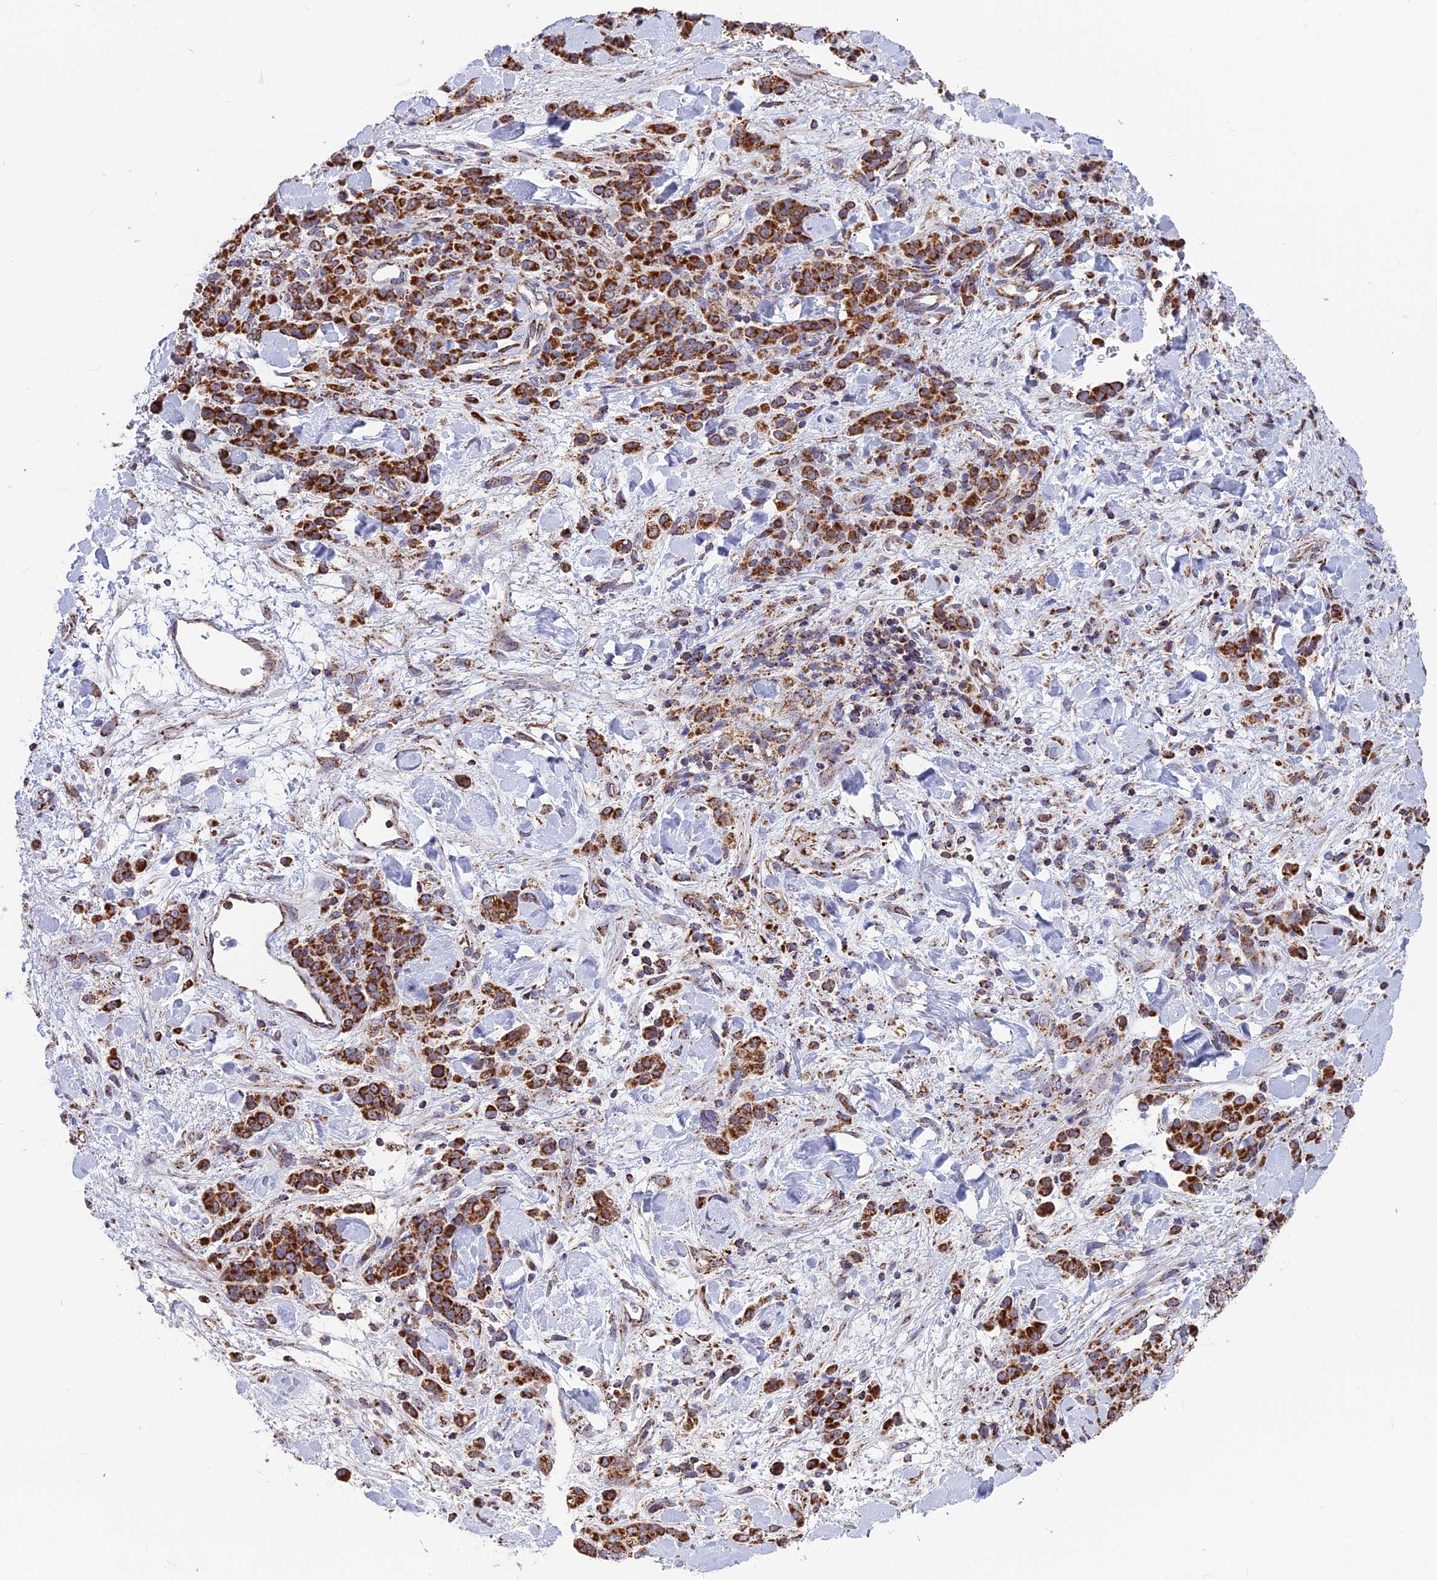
{"staining": {"intensity": "strong", "quantity": ">75%", "location": "cytoplasmic/membranous"}, "tissue": "stomach cancer", "cell_type": "Tumor cells", "image_type": "cancer", "snomed": [{"axis": "morphology", "description": "Normal tissue, NOS"}, {"axis": "morphology", "description": "Adenocarcinoma, NOS"}, {"axis": "topography", "description": "Stomach"}], "caption": "IHC micrograph of adenocarcinoma (stomach) stained for a protein (brown), which exhibits high levels of strong cytoplasmic/membranous staining in about >75% of tumor cells.", "gene": "CS", "patient": {"sex": "male", "age": 82}}